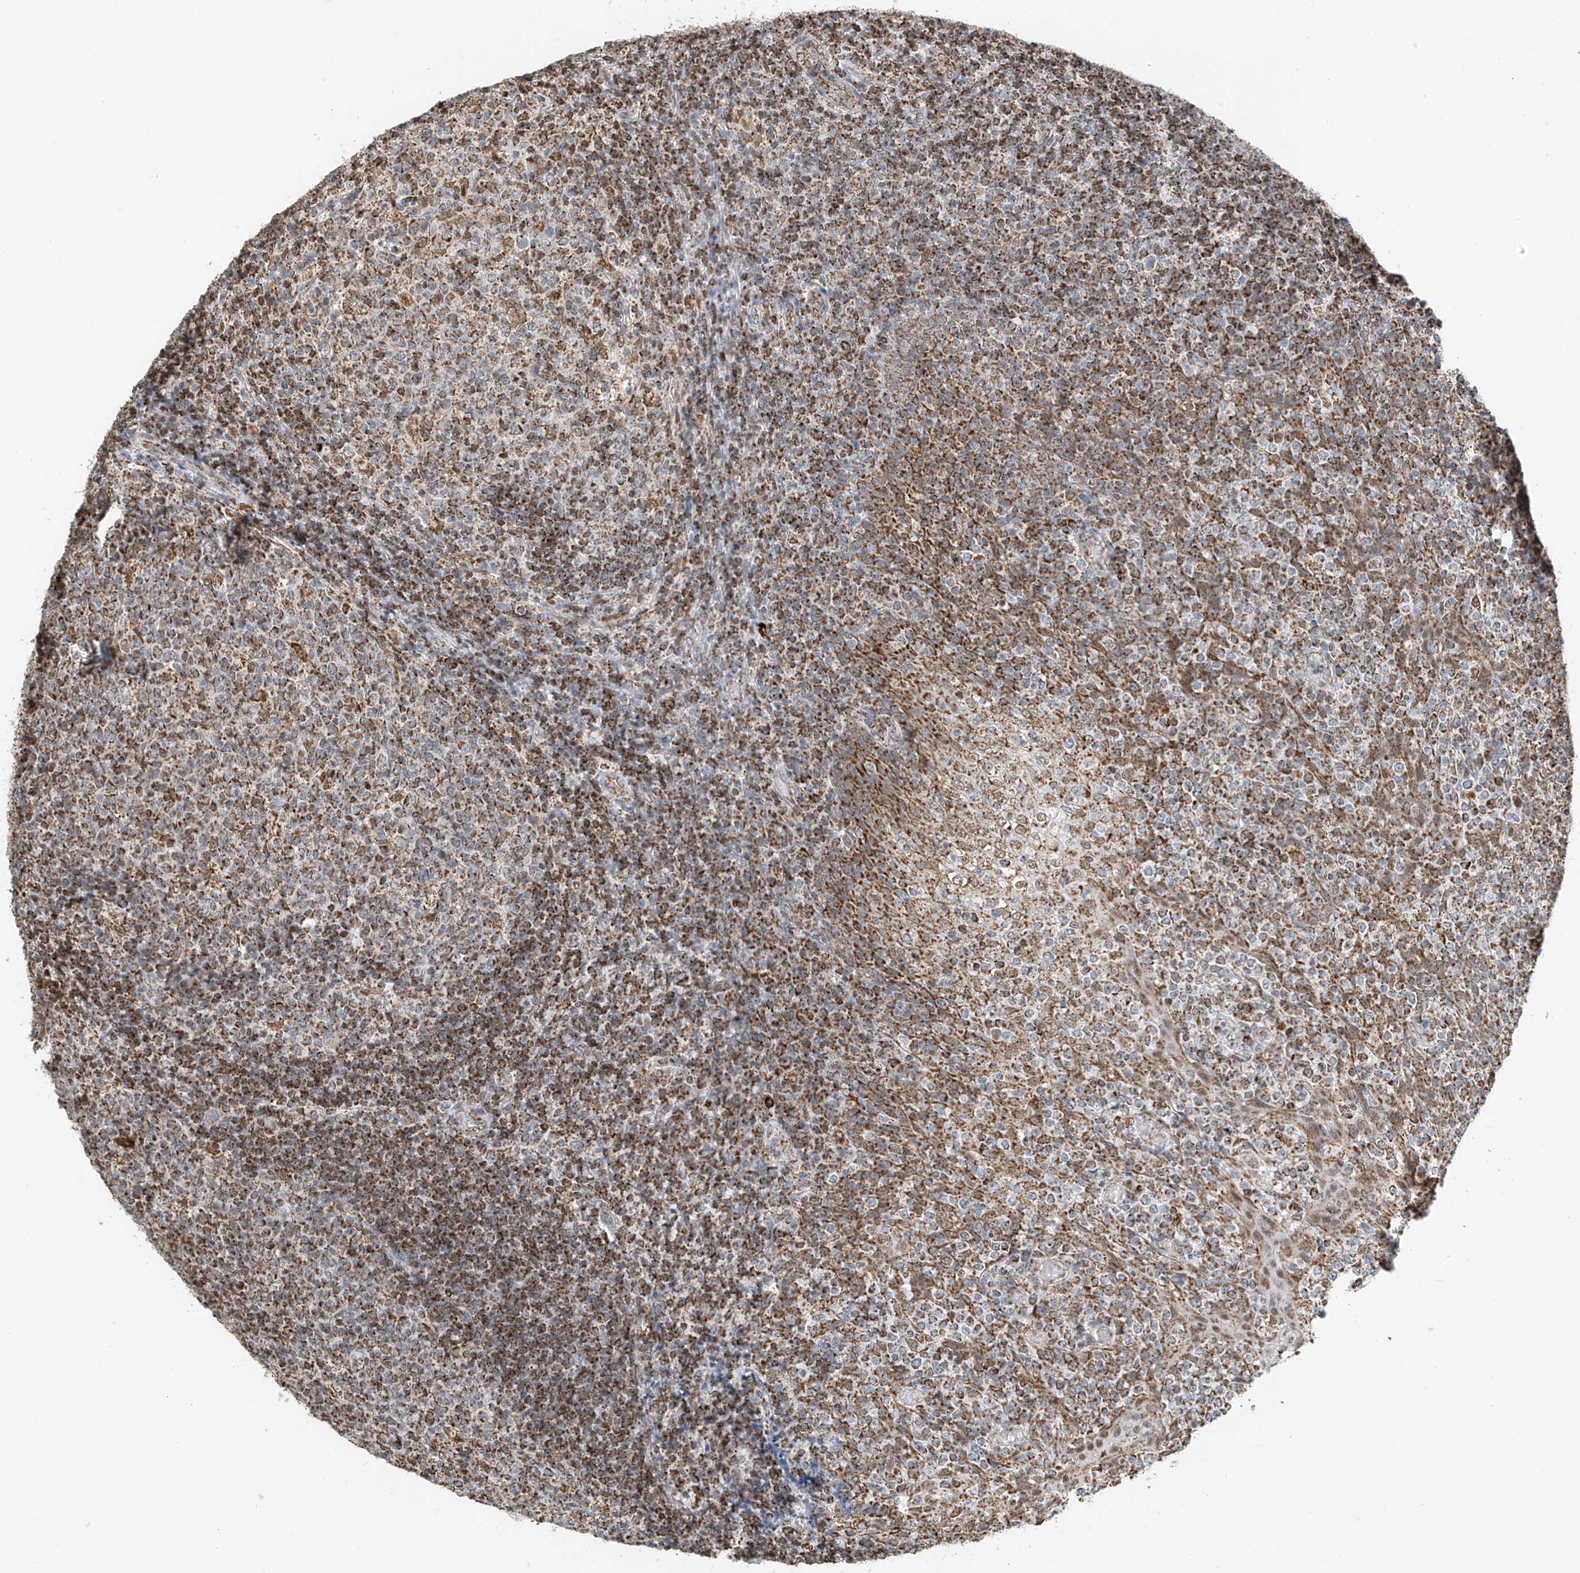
{"staining": {"intensity": "moderate", "quantity": "25%-75%", "location": "cytoplasmic/membranous"}, "tissue": "tonsil", "cell_type": "Germinal center cells", "image_type": "normal", "snomed": [{"axis": "morphology", "description": "Normal tissue, NOS"}, {"axis": "topography", "description": "Tonsil"}], "caption": "Immunohistochemistry (IHC) of normal human tonsil demonstrates medium levels of moderate cytoplasmic/membranous expression in about 25%-75% of germinal center cells.", "gene": "PPA2", "patient": {"sex": "female", "age": 19}}